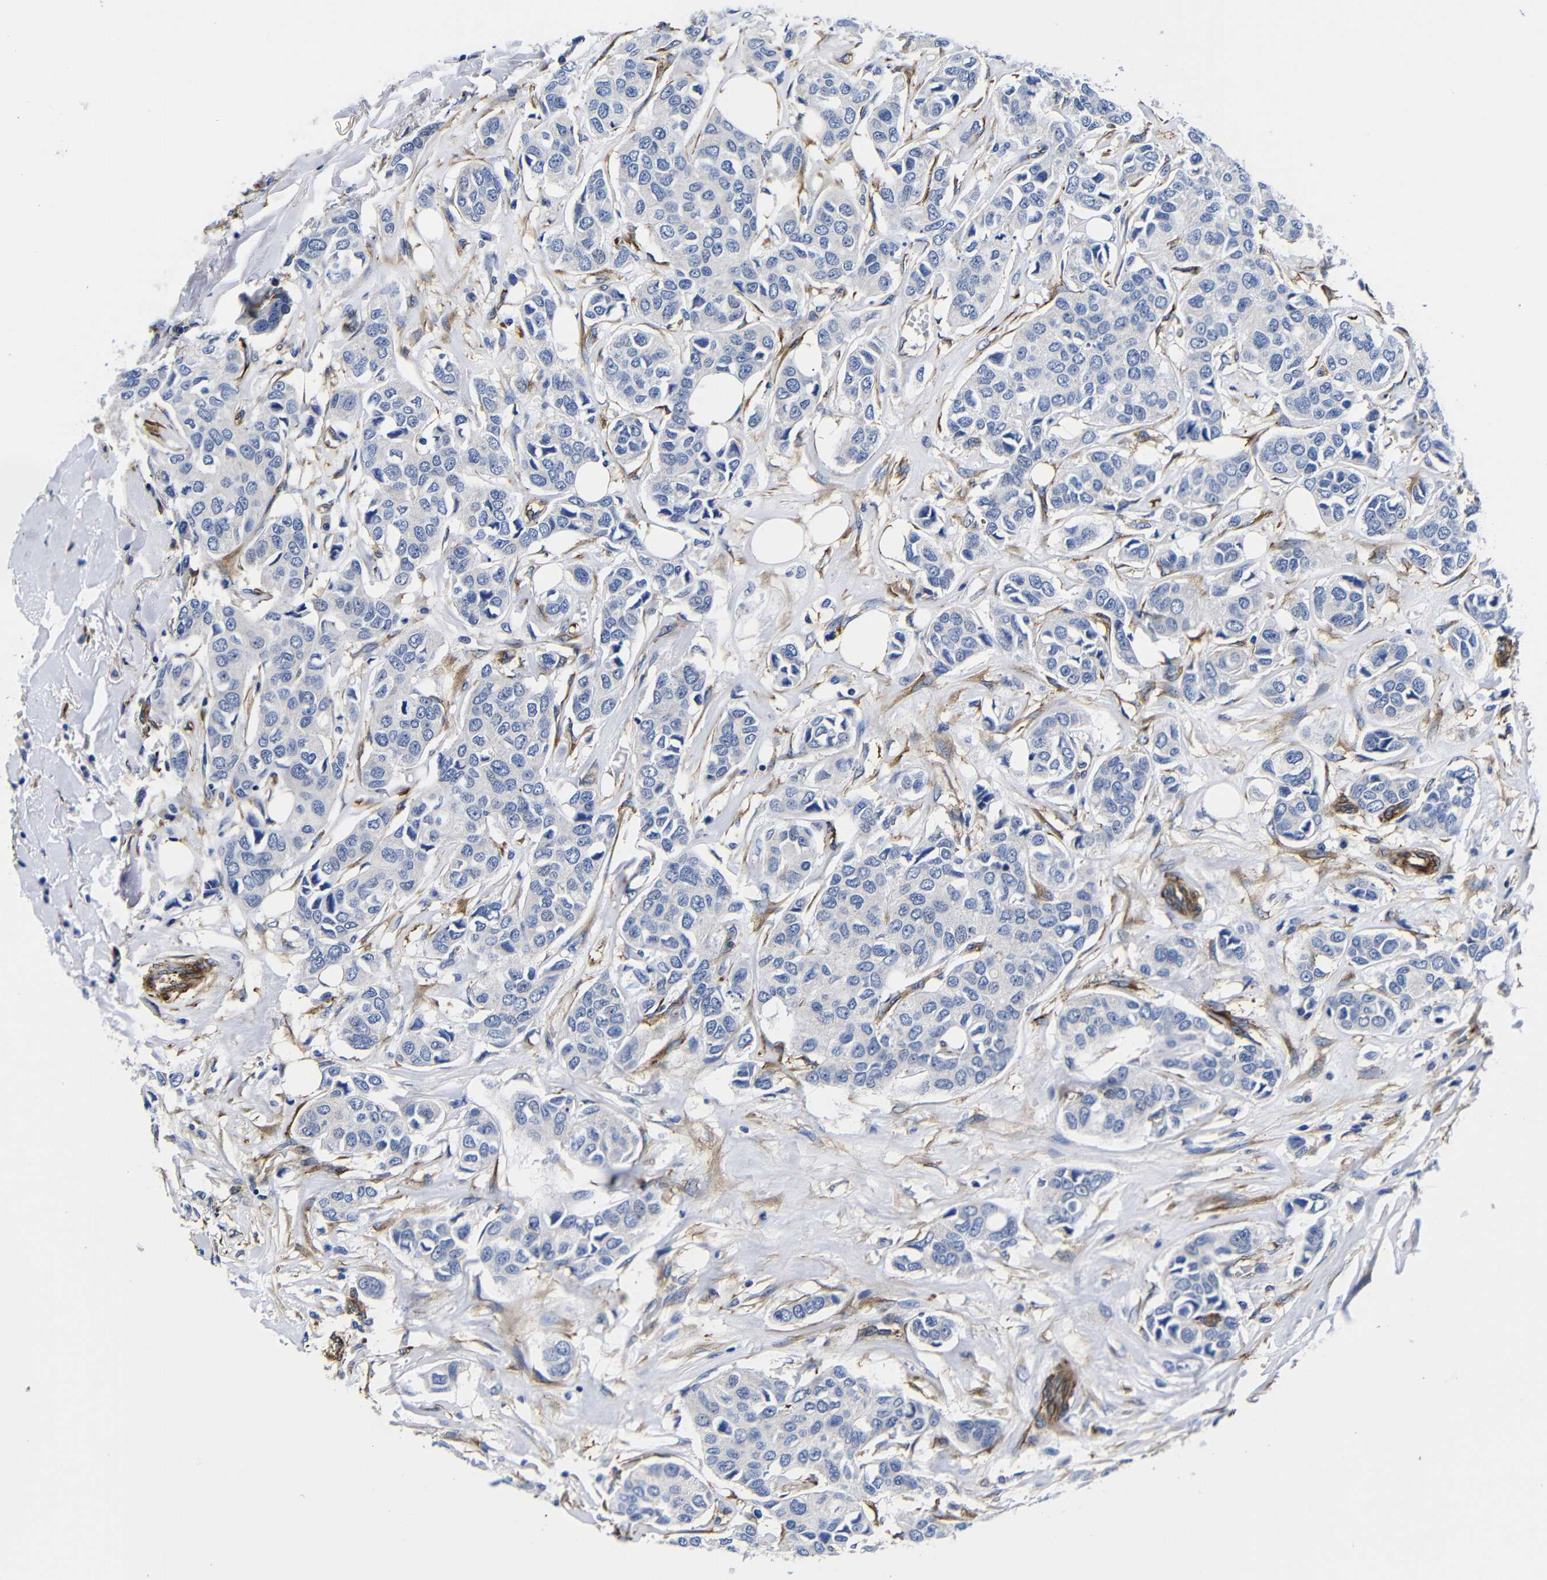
{"staining": {"intensity": "negative", "quantity": "none", "location": "none"}, "tissue": "breast cancer", "cell_type": "Tumor cells", "image_type": "cancer", "snomed": [{"axis": "morphology", "description": "Duct carcinoma"}, {"axis": "topography", "description": "Breast"}], "caption": "Histopathology image shows no protein staining in tumor cells of breast infiltrating ductal carcinoma tissue.", "gene": "LRIG1", "patient": {"sex": "female", "age": 80}}